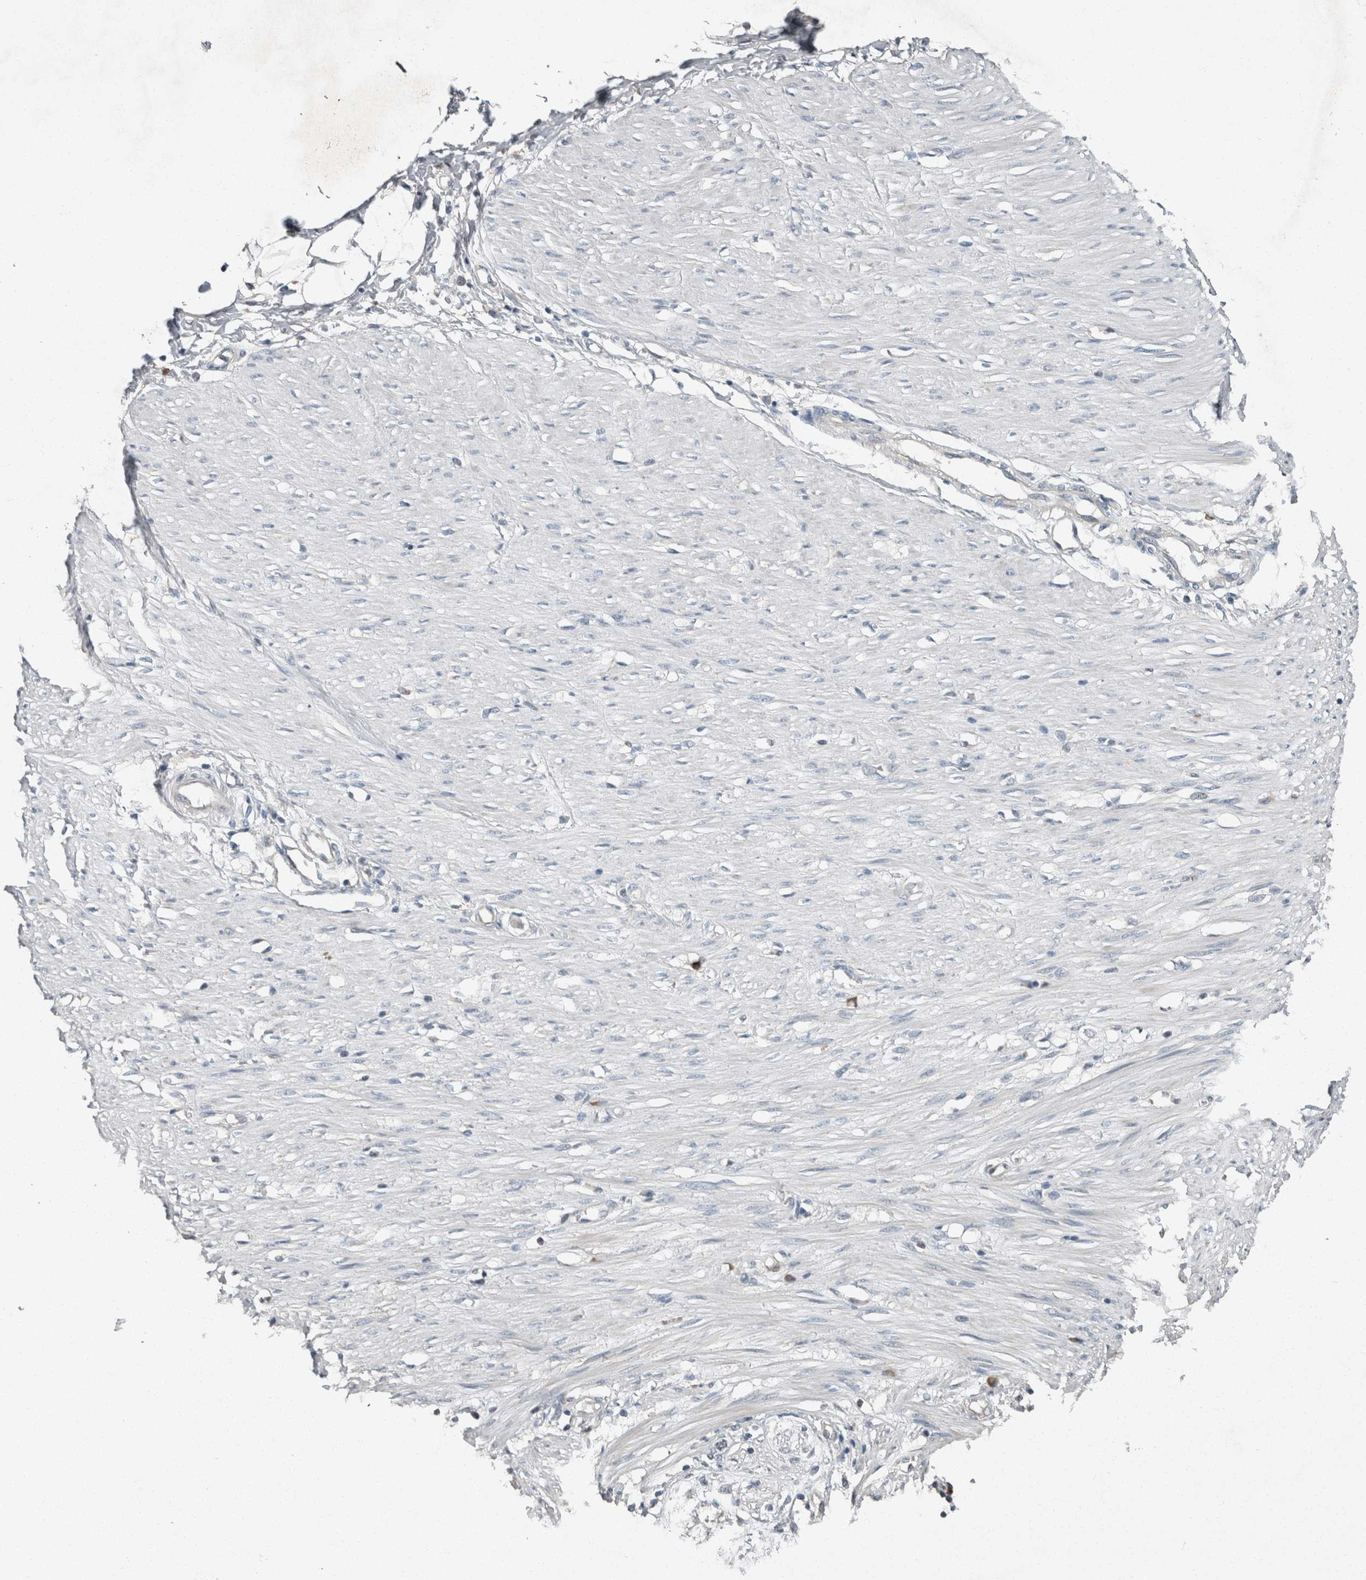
{"staining": {"intensity": "negative", "quantity": "none", "location": "none"}, "tissue": "adipose tissue", "cell_type": "Adipocytes", "image_type": "normal", "snomed": [{"axis": "morphology", "description": "Normal tissue, NOS"}, {"axis": "morphology", "description": "Adenocarcinoma, NOS"}, {"axis": "topography", "description": "Colon"}, {"axis": "topography", "description": "Peripheral nerve tissue"}], "caption": "DAB immunohistochemical staining of unremarkable human adipose tissue displays no significant positivity in adipocytes.", "gene": "KNTC1", "patient": {"sex": "male", "age": 14}}